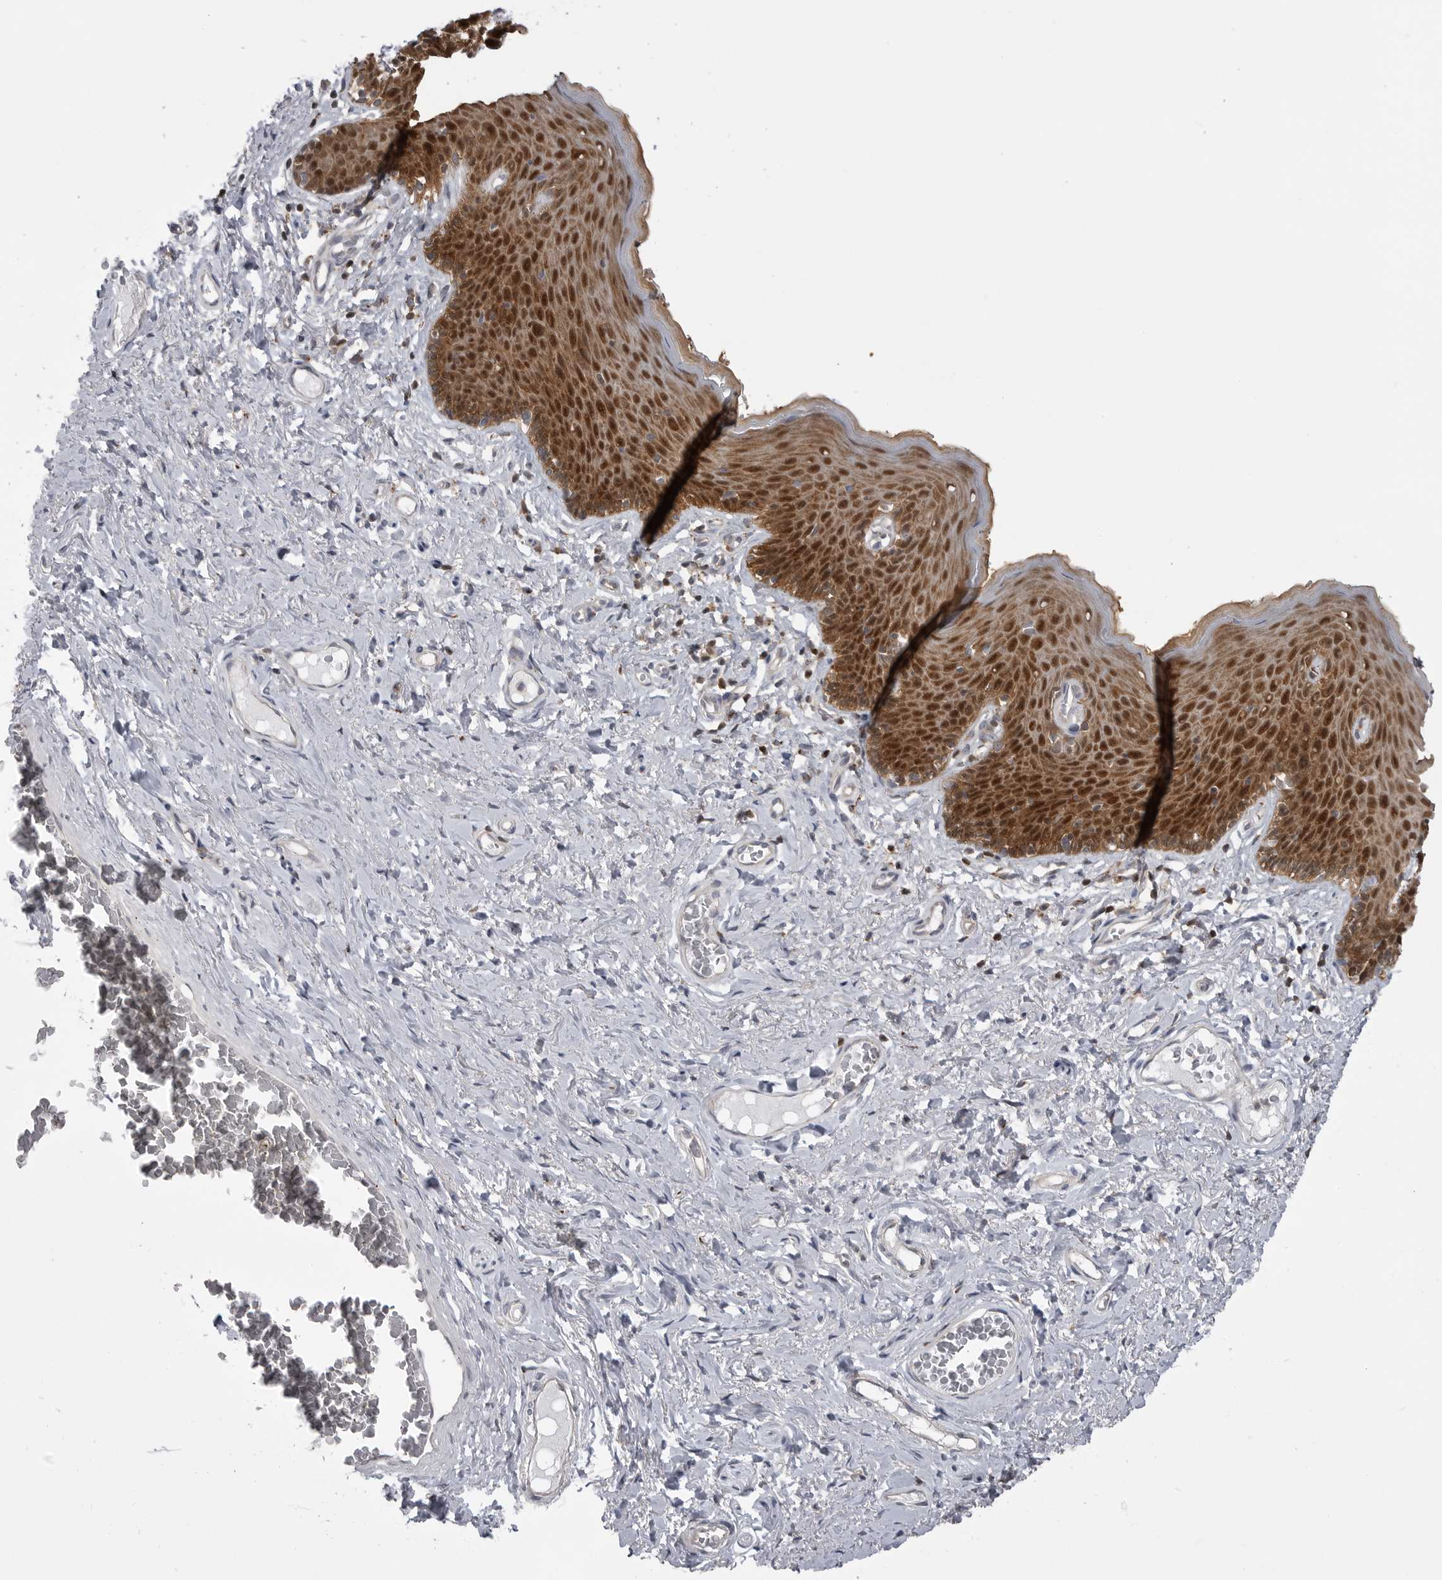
{"staining": {"intensity": "strong", "quantity": ">75%", "location": "cytoplasmic/membranous,nuclear"}, "tissue": "skin", "cell_type": "Epidermal cells", "image_type": "normal", "snomed": [{"axis": "morphology", "description": "Normal tissue, NOS"}, {"axis": "topography", "description": "Vulva"}], "caption": "Immunohistochemical staining of unremarkable human skin displays high levels of strong cytoplasmic/membranous,nuclear staining in approximately >75% of epidermal cells. Immunohistochemistry stains the protein of interest in brown and the nuclei are stained blue.", "gene": "MAPK13", "patient": {"sex": "female", "age": 66}}